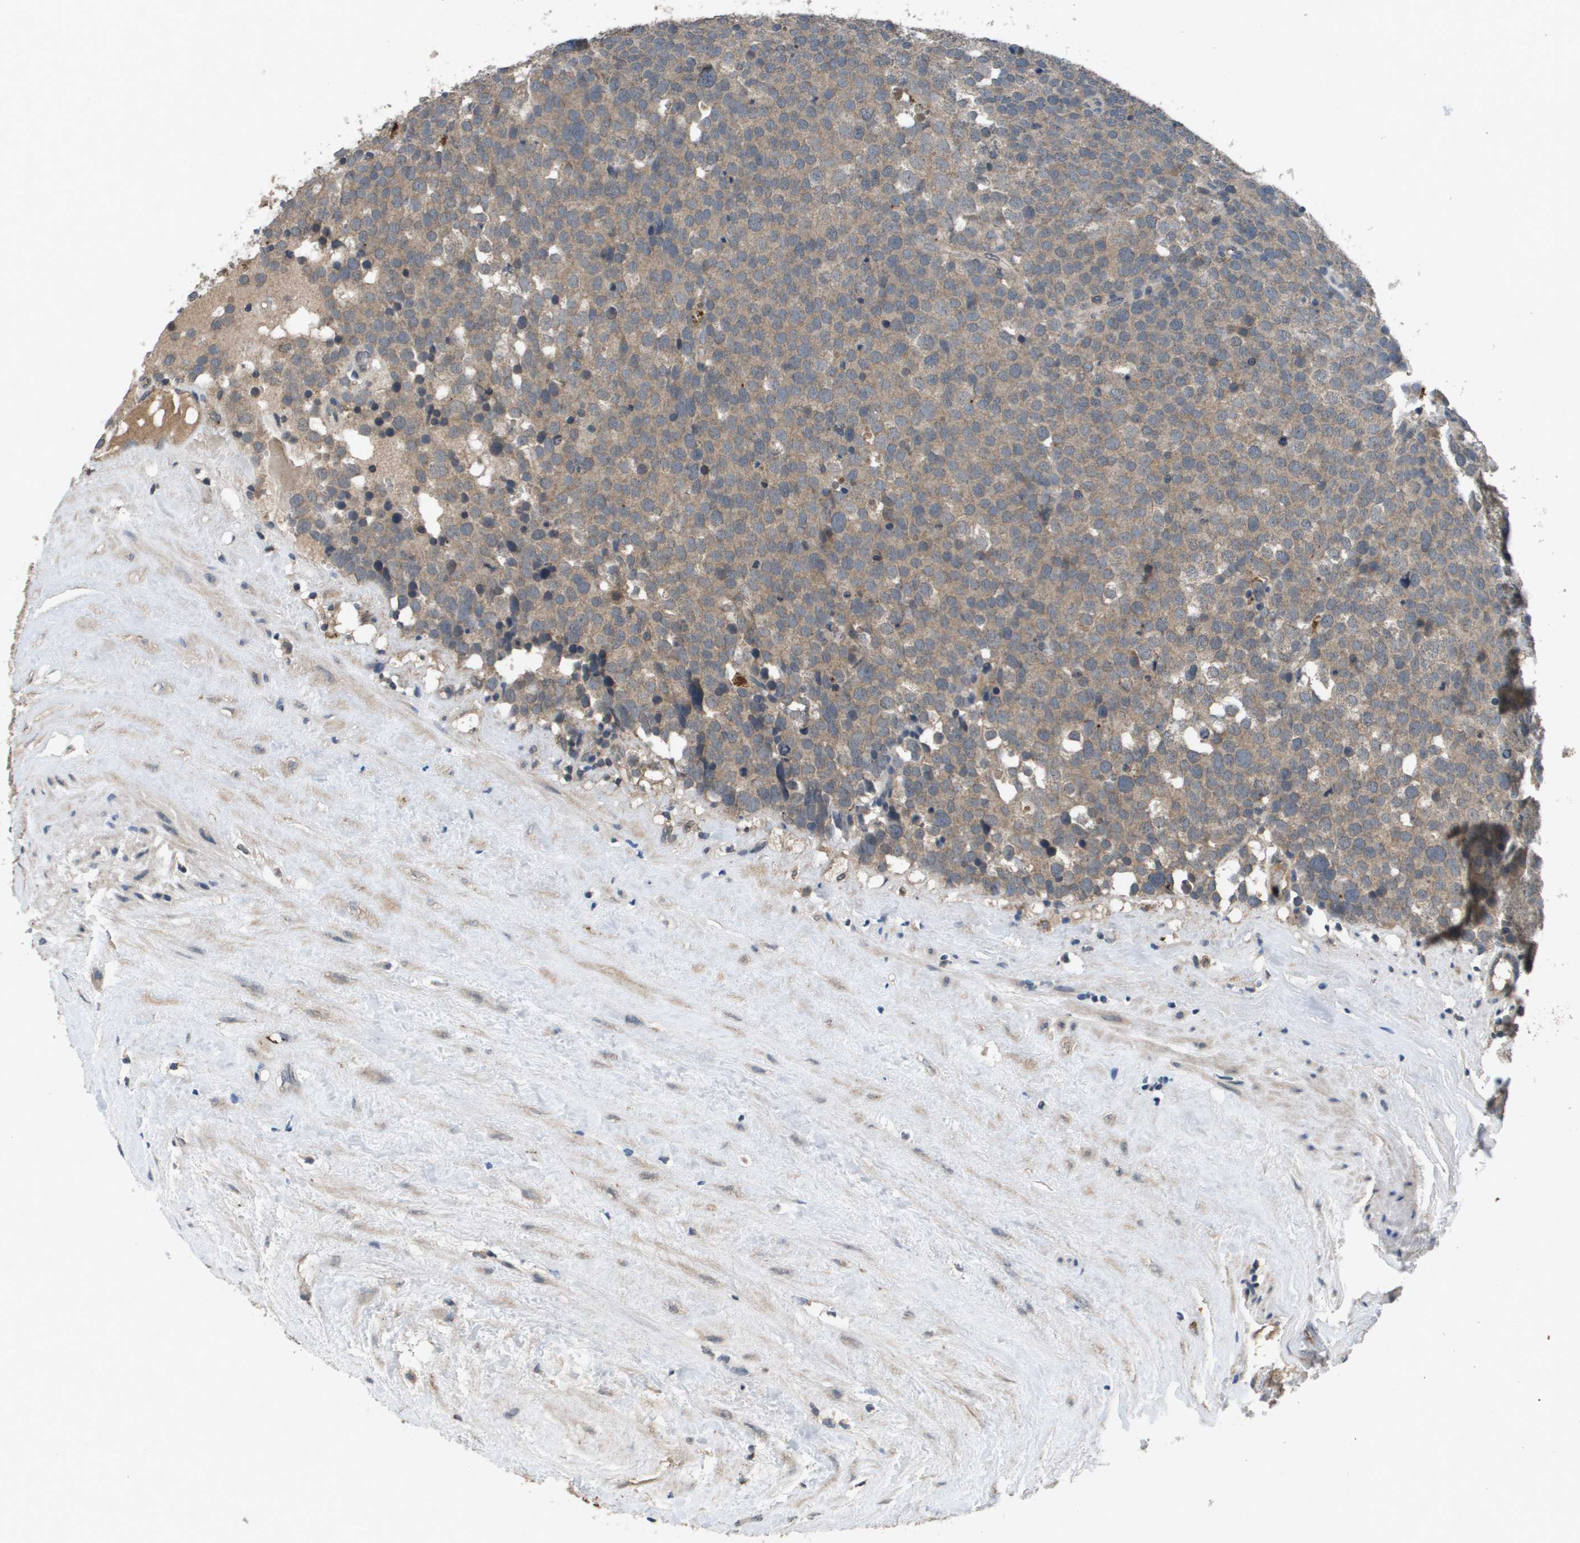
{"staining": {"intensity": "weak", "quantity": ">75%", "location": "cytoplasmic/membranous"}, "tissue": "testis cancer", "cell_type": "Tumor cells", "image_type": "cancer", "snomed": [{"axis": "morphology", "description": "Seminoma, NOS"}, {"axis": "topography", "description": "Testis"}], "caption": "Protein staining of testis cancer (seminoma) tissue displays weak cytoplasmic/membranous positivity in approximately >75% of tumor cells.", "gene": "PROC", "patient": {"sex": "male", "age": 71}}